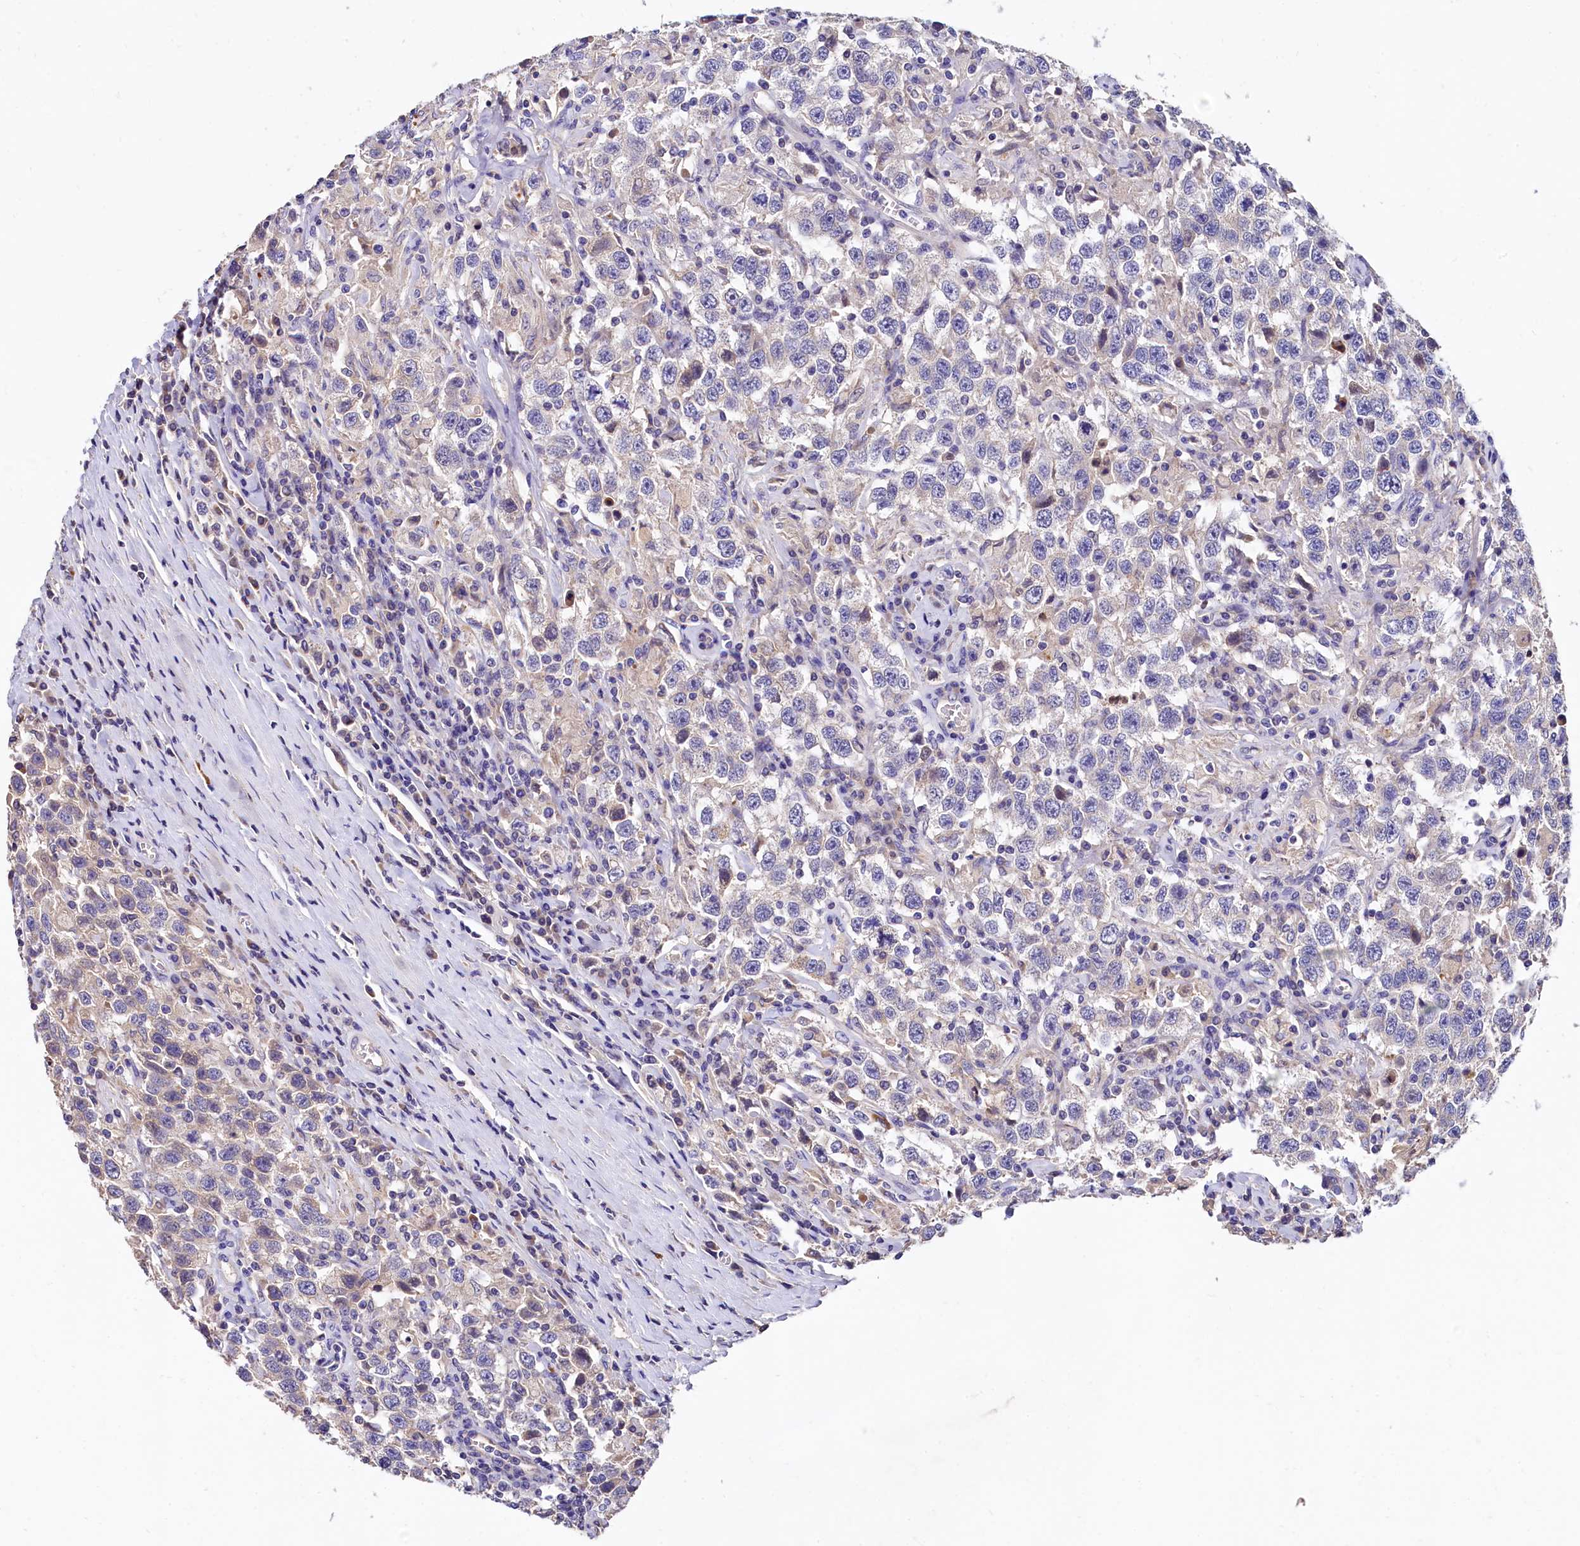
{"staining": {"intensity": "negative", "quantity": "none", "location": "none"}, "tissue": "testis cancer", "cell_type": "Tumor cells", "image_type": "cancer", "snomed": [{"axis": "morphology", "description": "Seminoma, NOS"}, {"axis": "topography", "description": "Testis"}], "caption": "Immunohistochemistry (IHC) of human testis seminoma exhibits no expression in tumor cells.", "gene": "EPS8L2", "patient": {"sex": "male", "age": 41}}